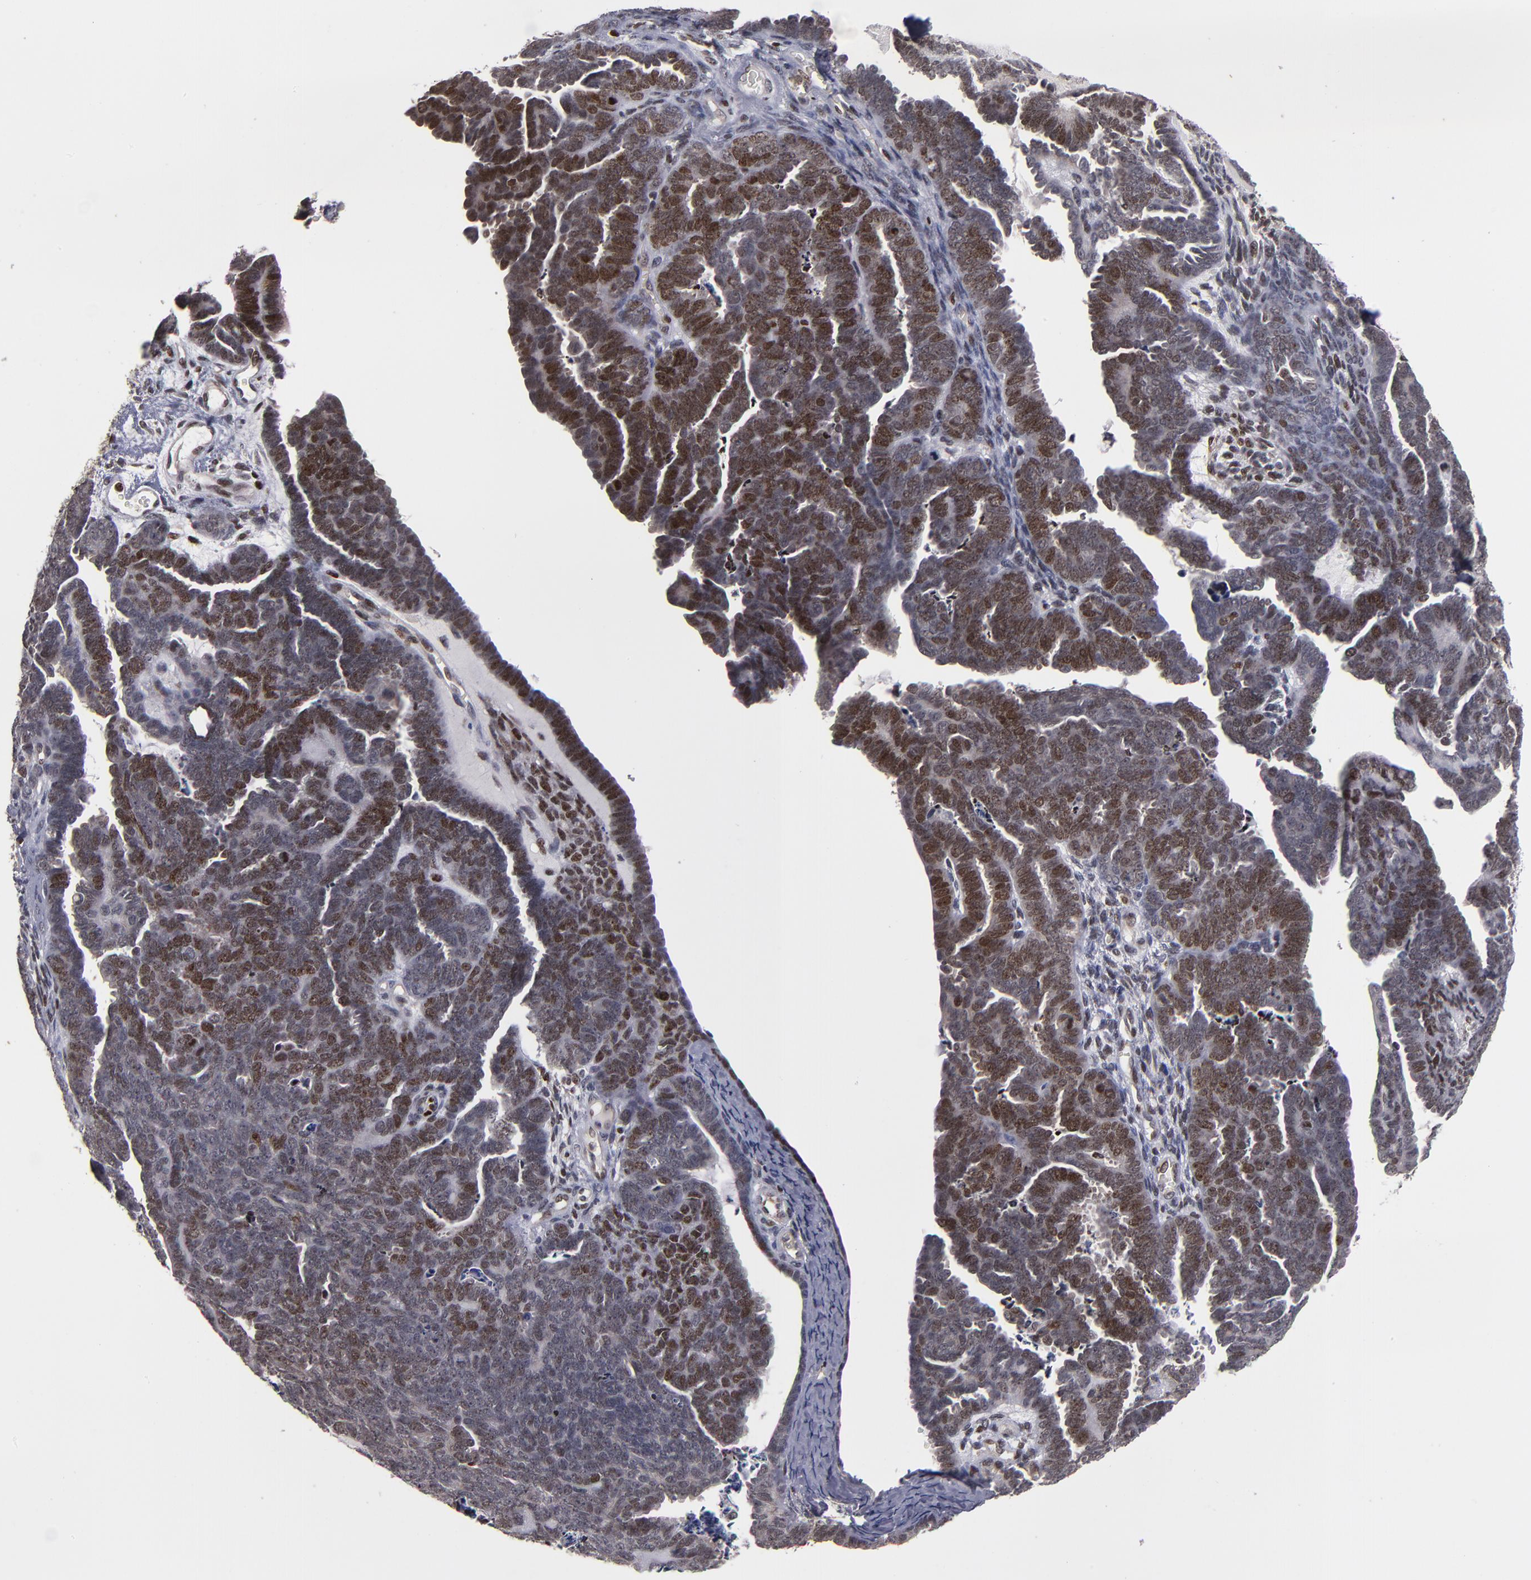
{"staining": {"intensity": "moderate", "quantity": "25%-75%", "location": "nuclear"}, "tissue": "endometrial cancer", "cell_type": "Tumor cells", "image_type": "cancer", "snomed": [{"axis": "morphology", "description": "Neoplasm, malignant, NOS"}, {"axis": "topography", "description": "Endometrium"}], "caption": "A micrograph showing moderate nuclear positivity in about 25%-75% of tumor cells in endometrial cancer, as visualized by brown immunohistochemical staining.", "gene": "KDM6A", "patient": {"sex": "female", "age": 74}}